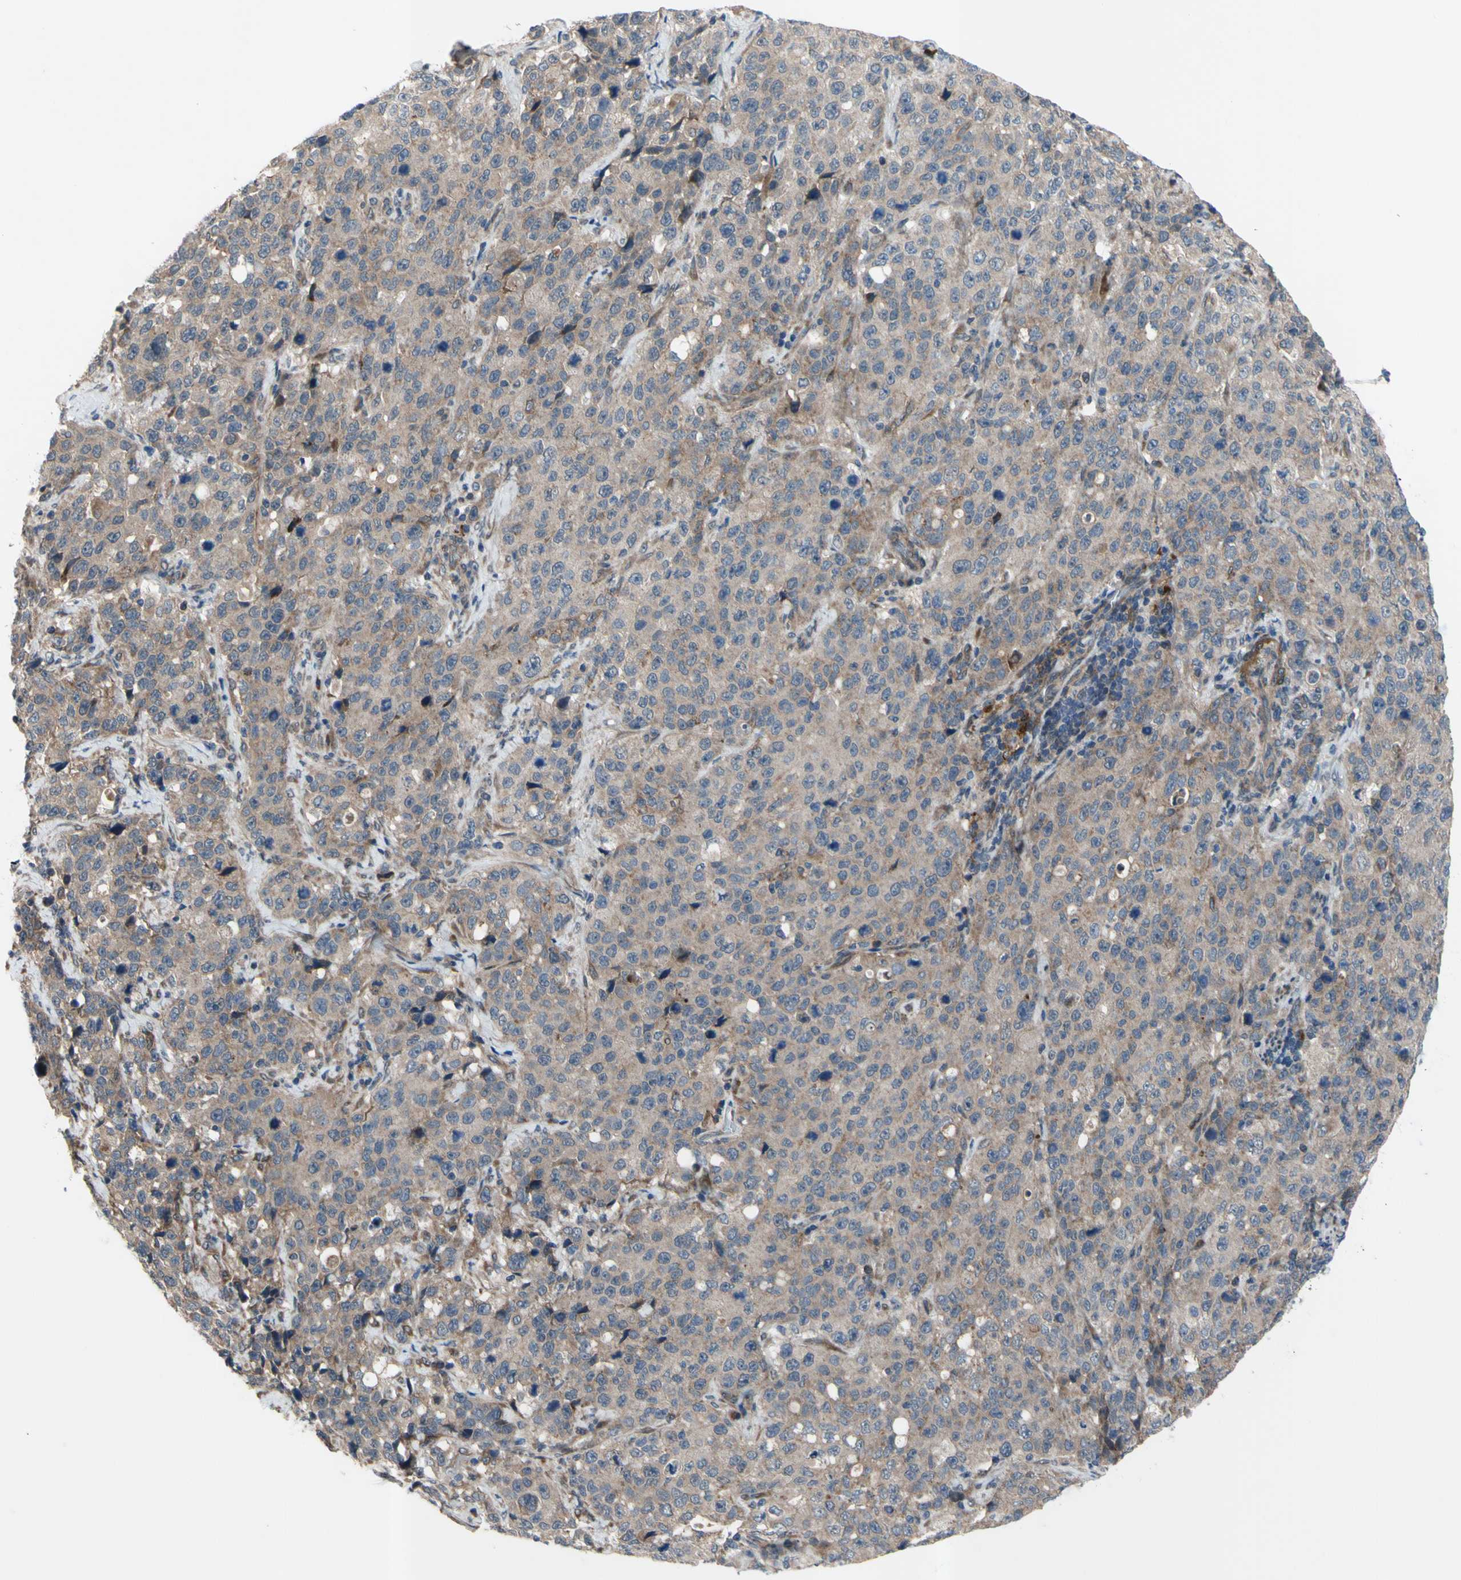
{"staining": {"intensity": "weak", "quantity": ">75%", "location": "cytoplasmic/membranous"}, "tissue": "stomach cancer", "cell_type": "Tumor cells", "image_type": "cancer", "snomed": [{"axis": "morphology", "description": "Normal tissue, NOS"}, {"axis": "morphology", "description": "Adenocarcinoma, NOS"}, {"axis": "topography", "description": "Stomach"}], "caption": "The histopathology image shows staining of stomach cancer, revealing weak cytoplasmic/membranous protein positivity (brown color) within tumor cells.", "gene": "SVIL", "patient": {"sex": "male", "age": 48}}